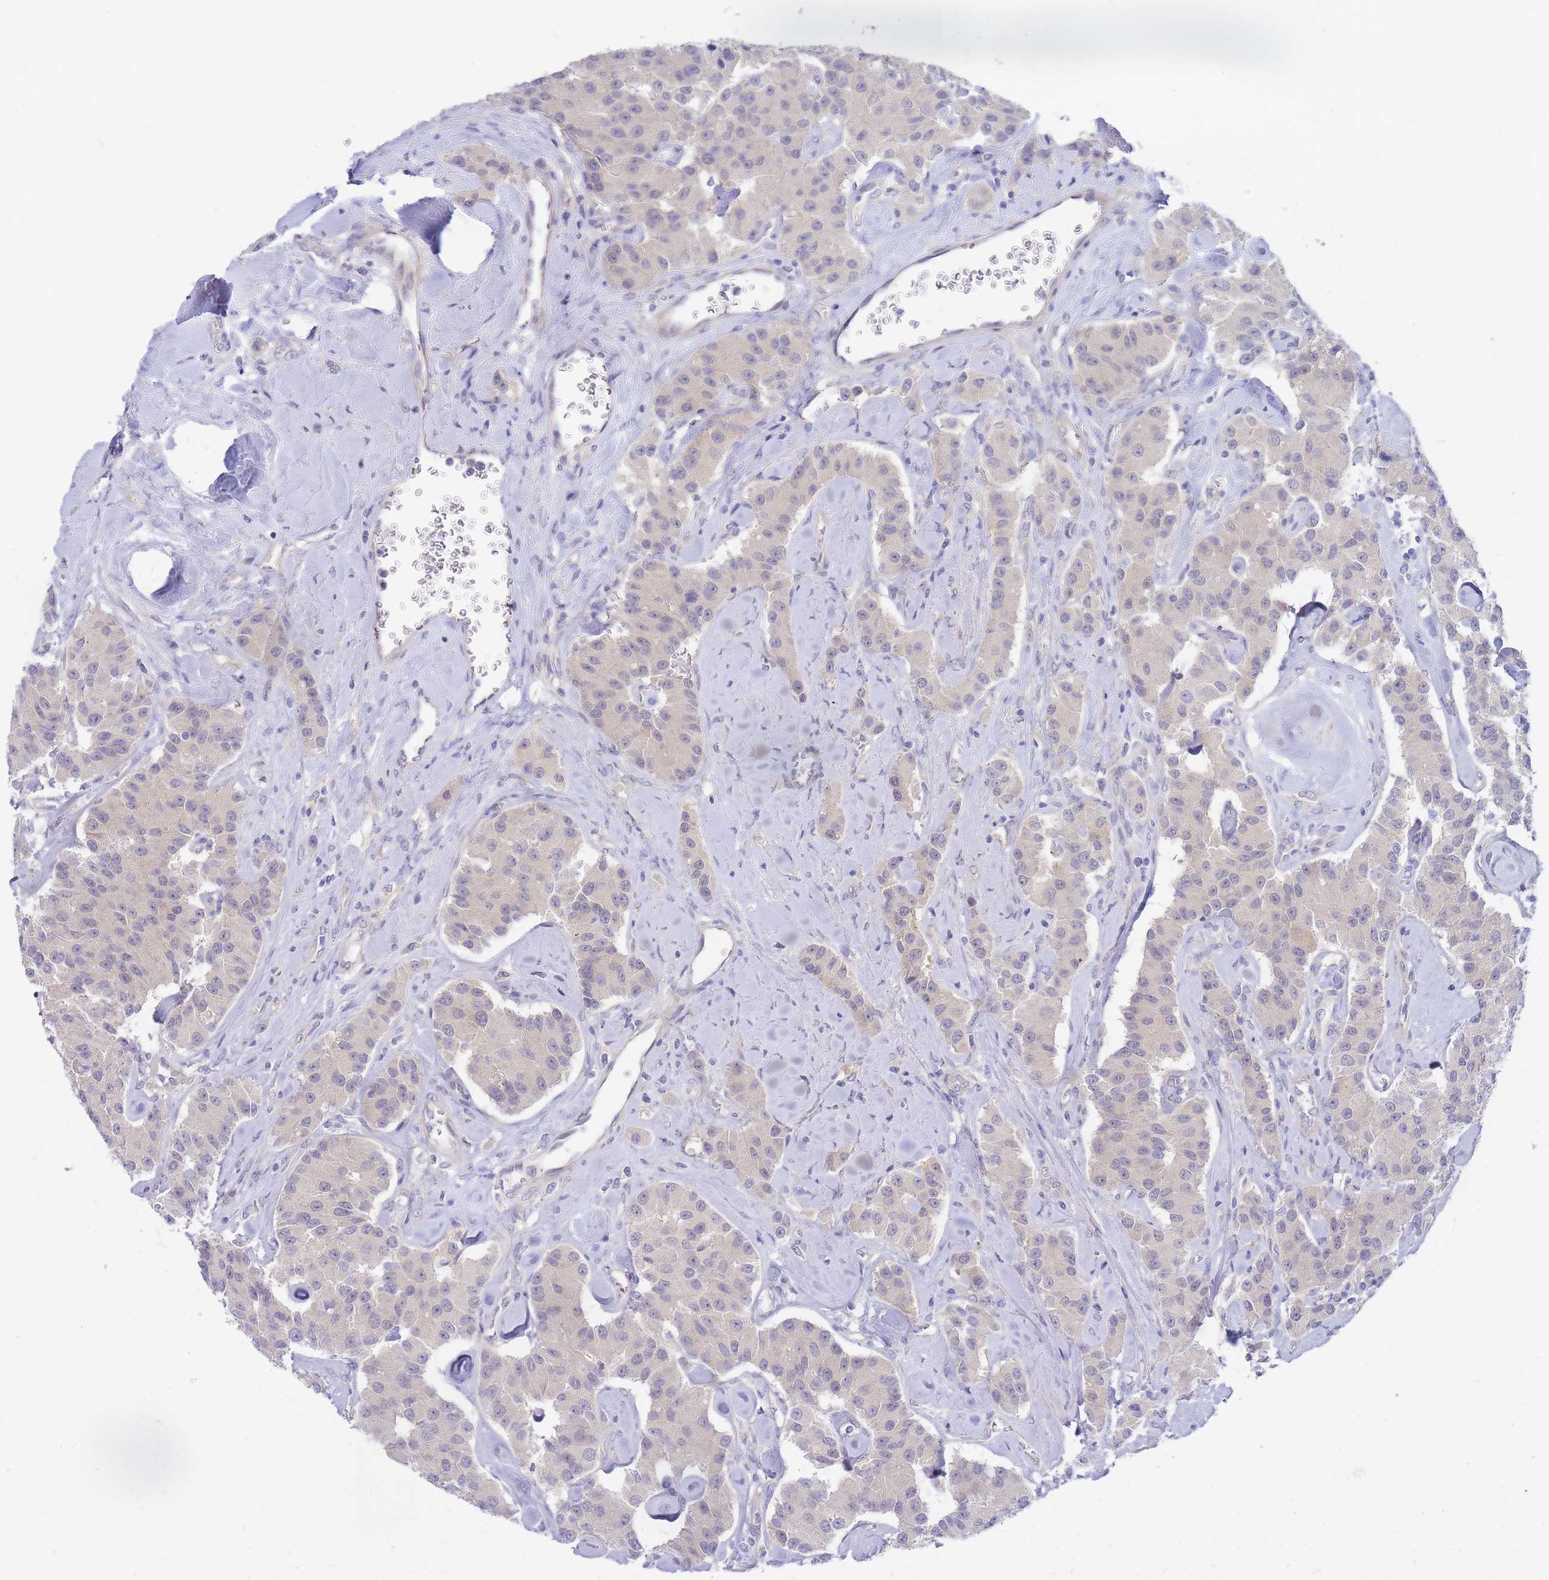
{"staining": {"intensity": "weak", "quantity": "<25%", "location": "nuclear"}, "tissue": "carcinoid", "cell_type": "Tumor cells", "image_type": "cancer", "snomed": [{"axis": "morphology", "description": "Carcinoid, malignant, NOS"}, {"axis": "topography", "description": "Pancreas"}], "caption": "IHC photomicrograph of neoplastic tissue: carcinoid stained with DAB (3,3'-diaminobenzidine) exhibits no significant protein expression in tumor cells.", "gene": "SUGT1", "patient": {"sex": "male", "age": 41}}